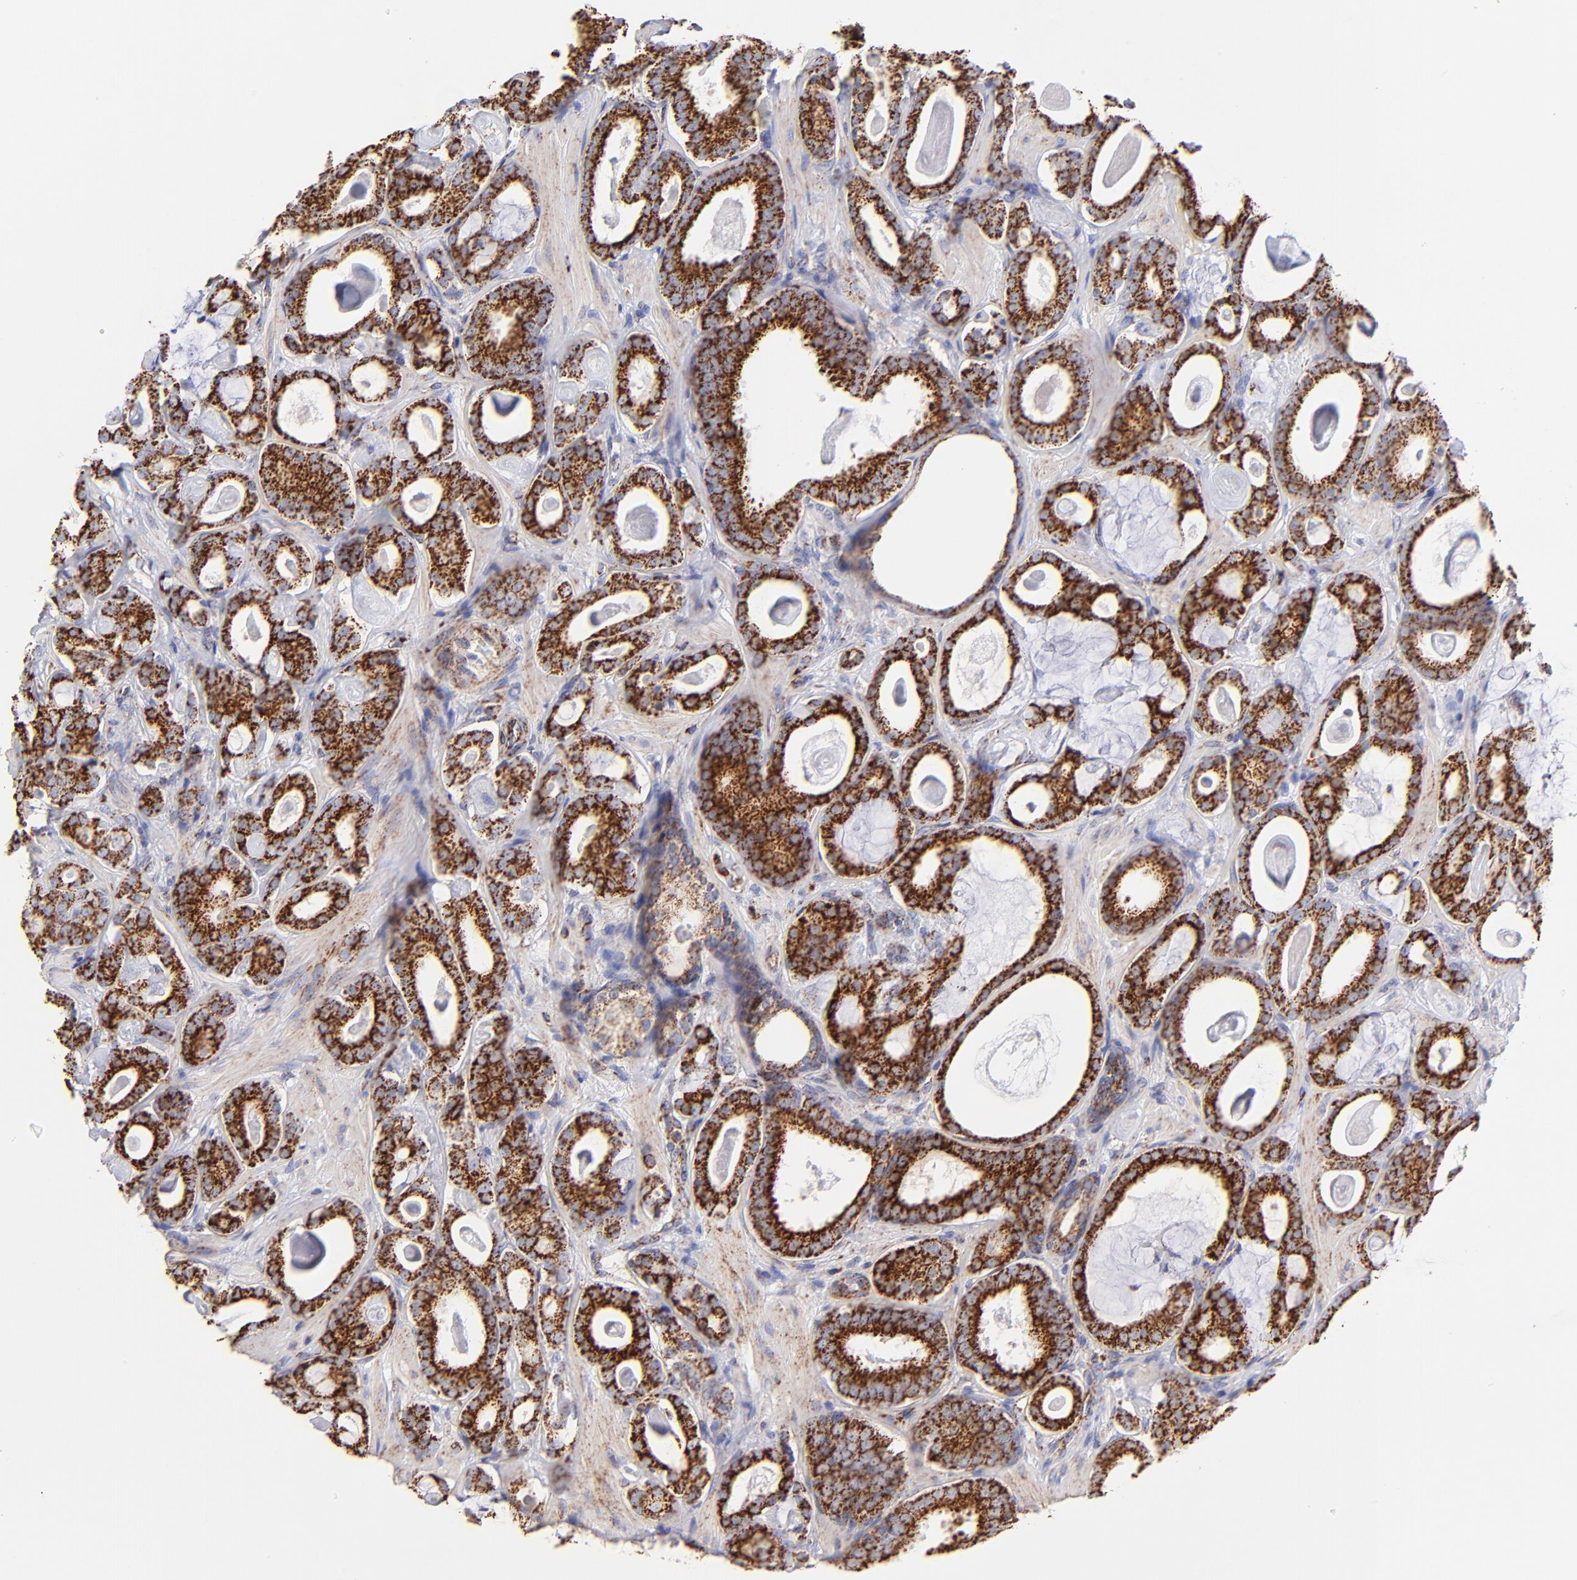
{"staining": {"intensity": "strong", "quantity": ">75%", "location": "cytoplasmic/membranous"}, "tissue": "prostate cancer", "cell_type": "Tumor cells", "image_type": "cancer", "snomed": [{"axis": "morphology", "description": "Adenocarcinoma, Low grade"}, {"axis": "topography", "description": "Prostate"}], "caption": "IHC image of neoplastic tissue: human prostate cancer stained using IHC demonstrates high levels of strong protein expression localized specifically in the cytoplasmic/membranous of tumor cells, appearing as a cytoplasmic/membranous brown color.", "gene": "ECH1", "patient": {"sex": "male", "age": 57}}